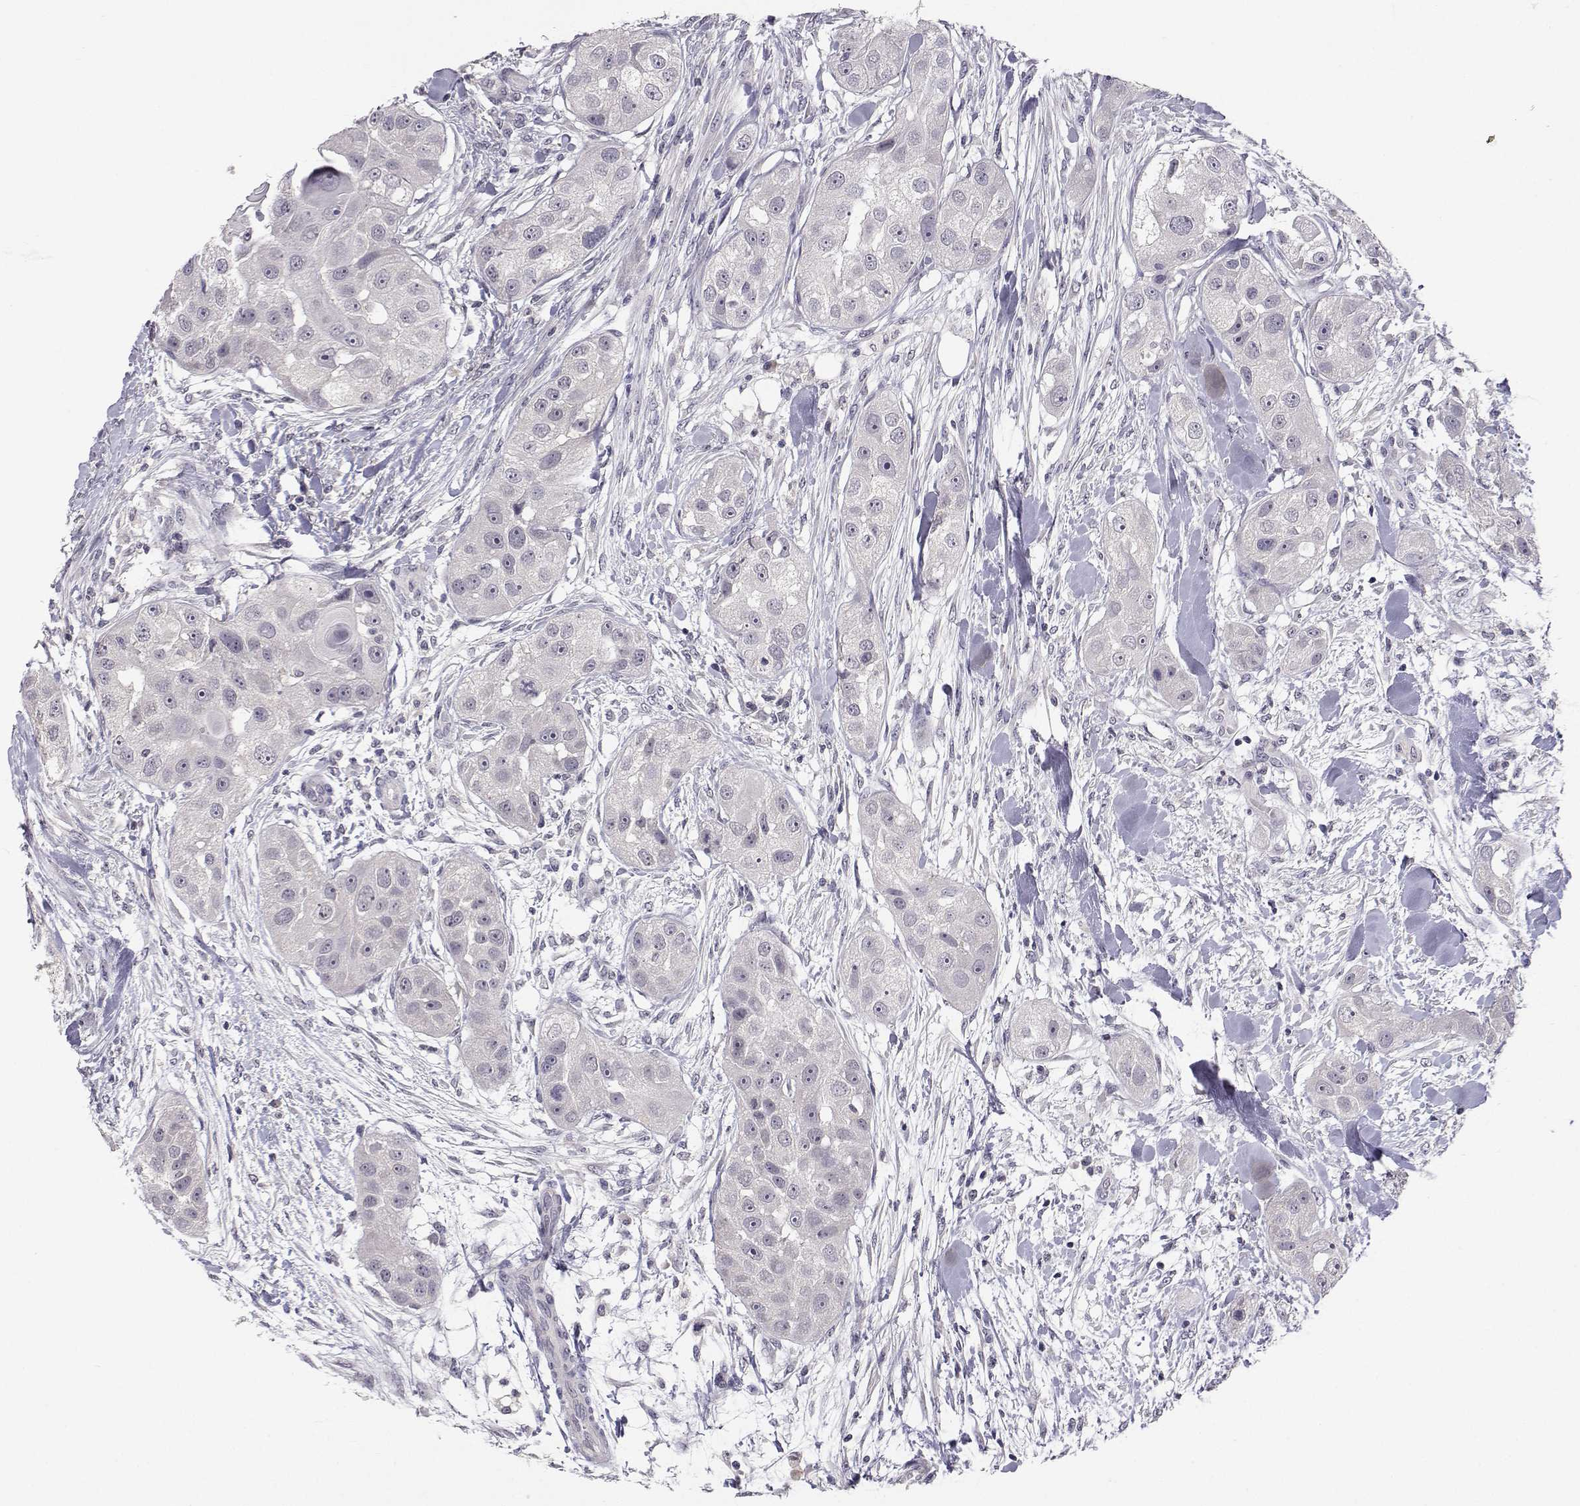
{"staining": {"intensity": "negative", "quantity": "none", "location": "none"}, "tissue": "head and neck cancer", "cell_type": "Tumor cells", "image_type": "cancer", "snomed": [{"axis": "morphology", "description": "Squamous cell carcinoma, NOS"}, {"axis": "topography", "description": "Head-Neck"}], "caption": "Tumor cells are negative for protein expression in human head and neck cancer.", "gene": "SLC6A3", "patient": {"sex": "male", "age": 51}}